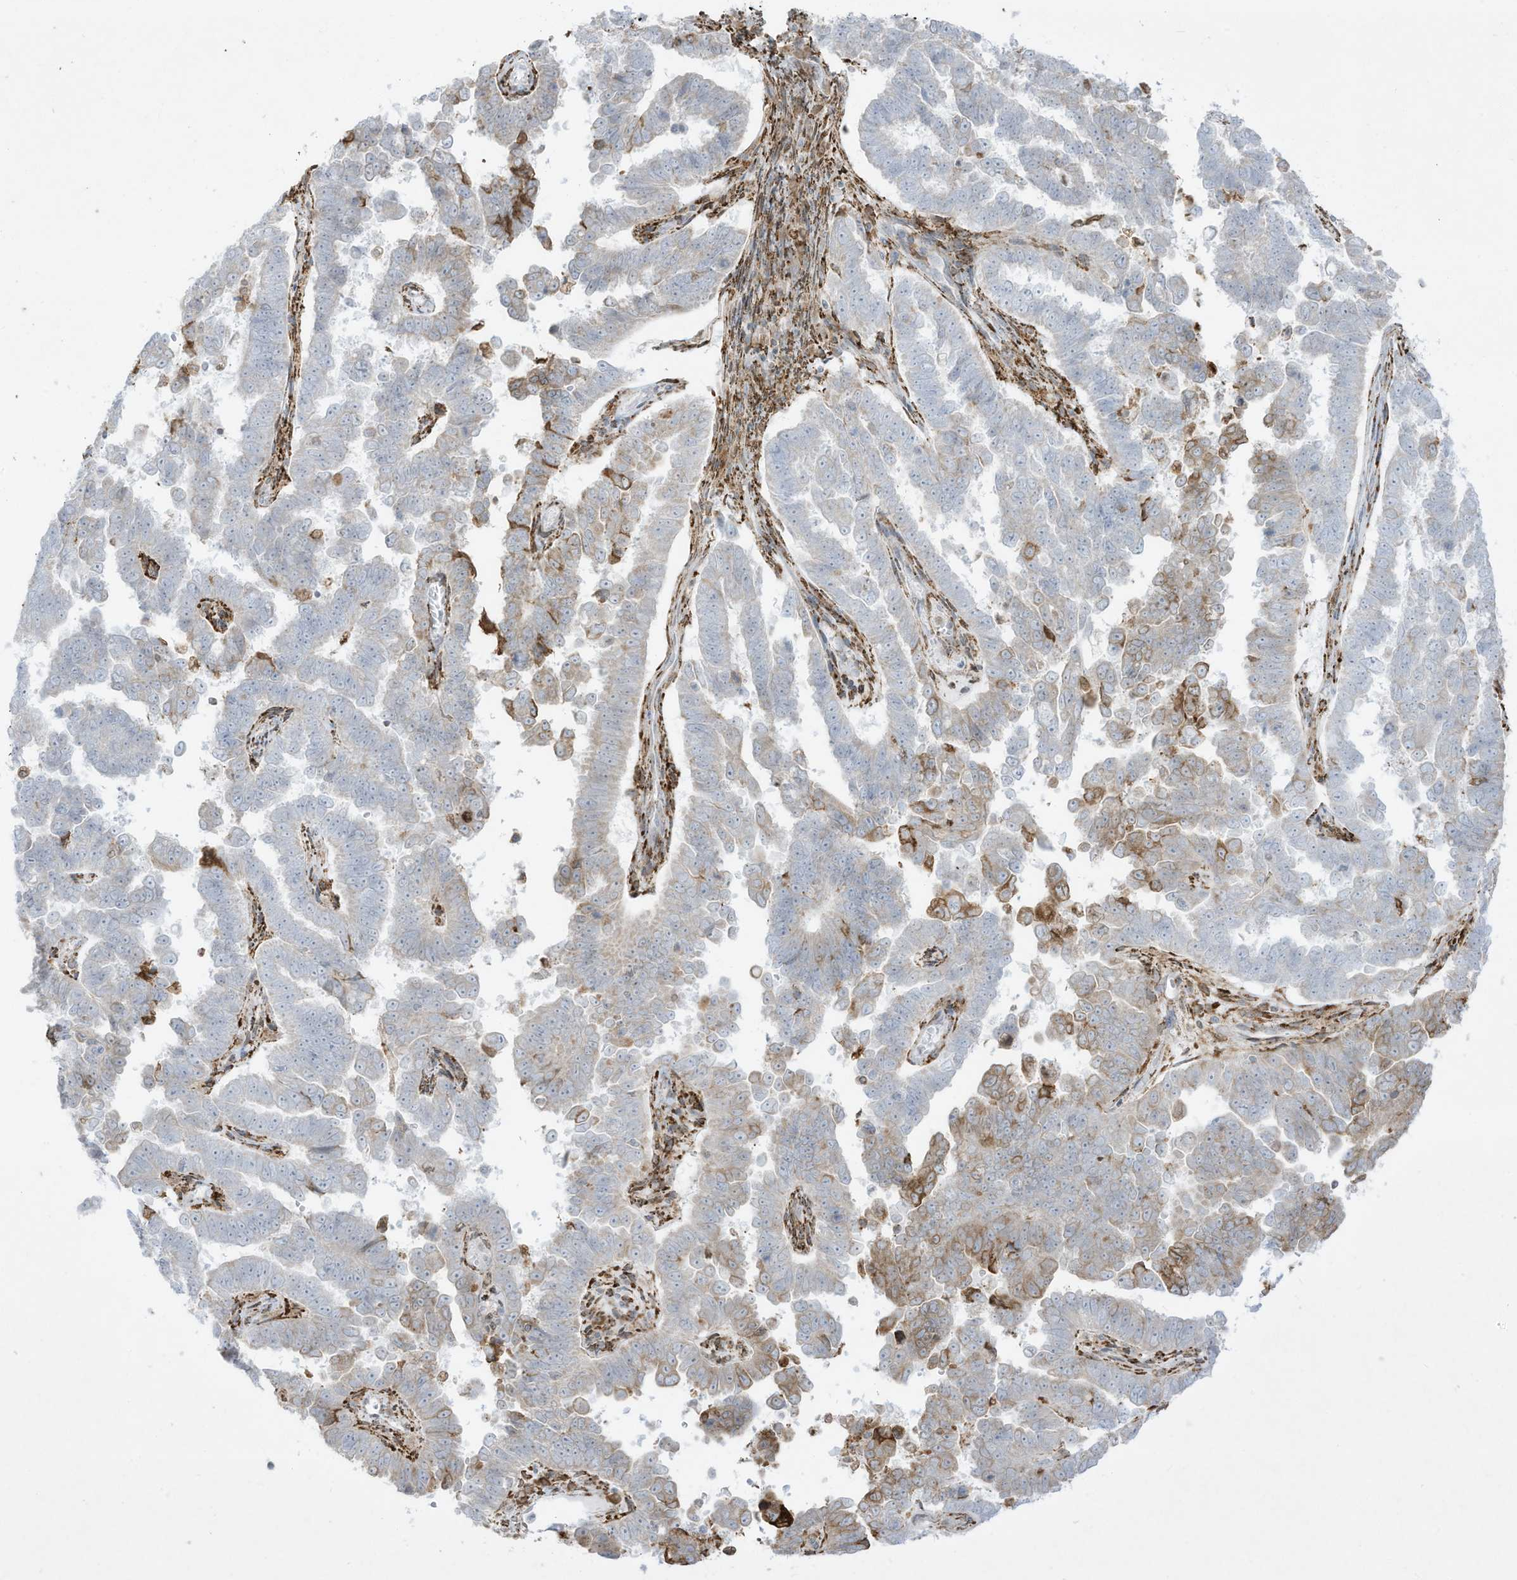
{"staining": {"intensity": "weak", "quantity": "<25%", "location": "cytoplasmic/membranous"}, "tissue": "endometrial cancer", "cell_type": "Tumor cells", "image_type": "cancer", "snomed": [{"axis": "morphology", "description": "Adenocarcinoma, NOS"}, {"axis": "topography", "description": "Endometrium"}], "caption": "Photomicrograph shows no significant protein expression in tumor cells of endometrial cancer.", "gene": "PTK6", "patient": {"sex": "female", "age": 75}}